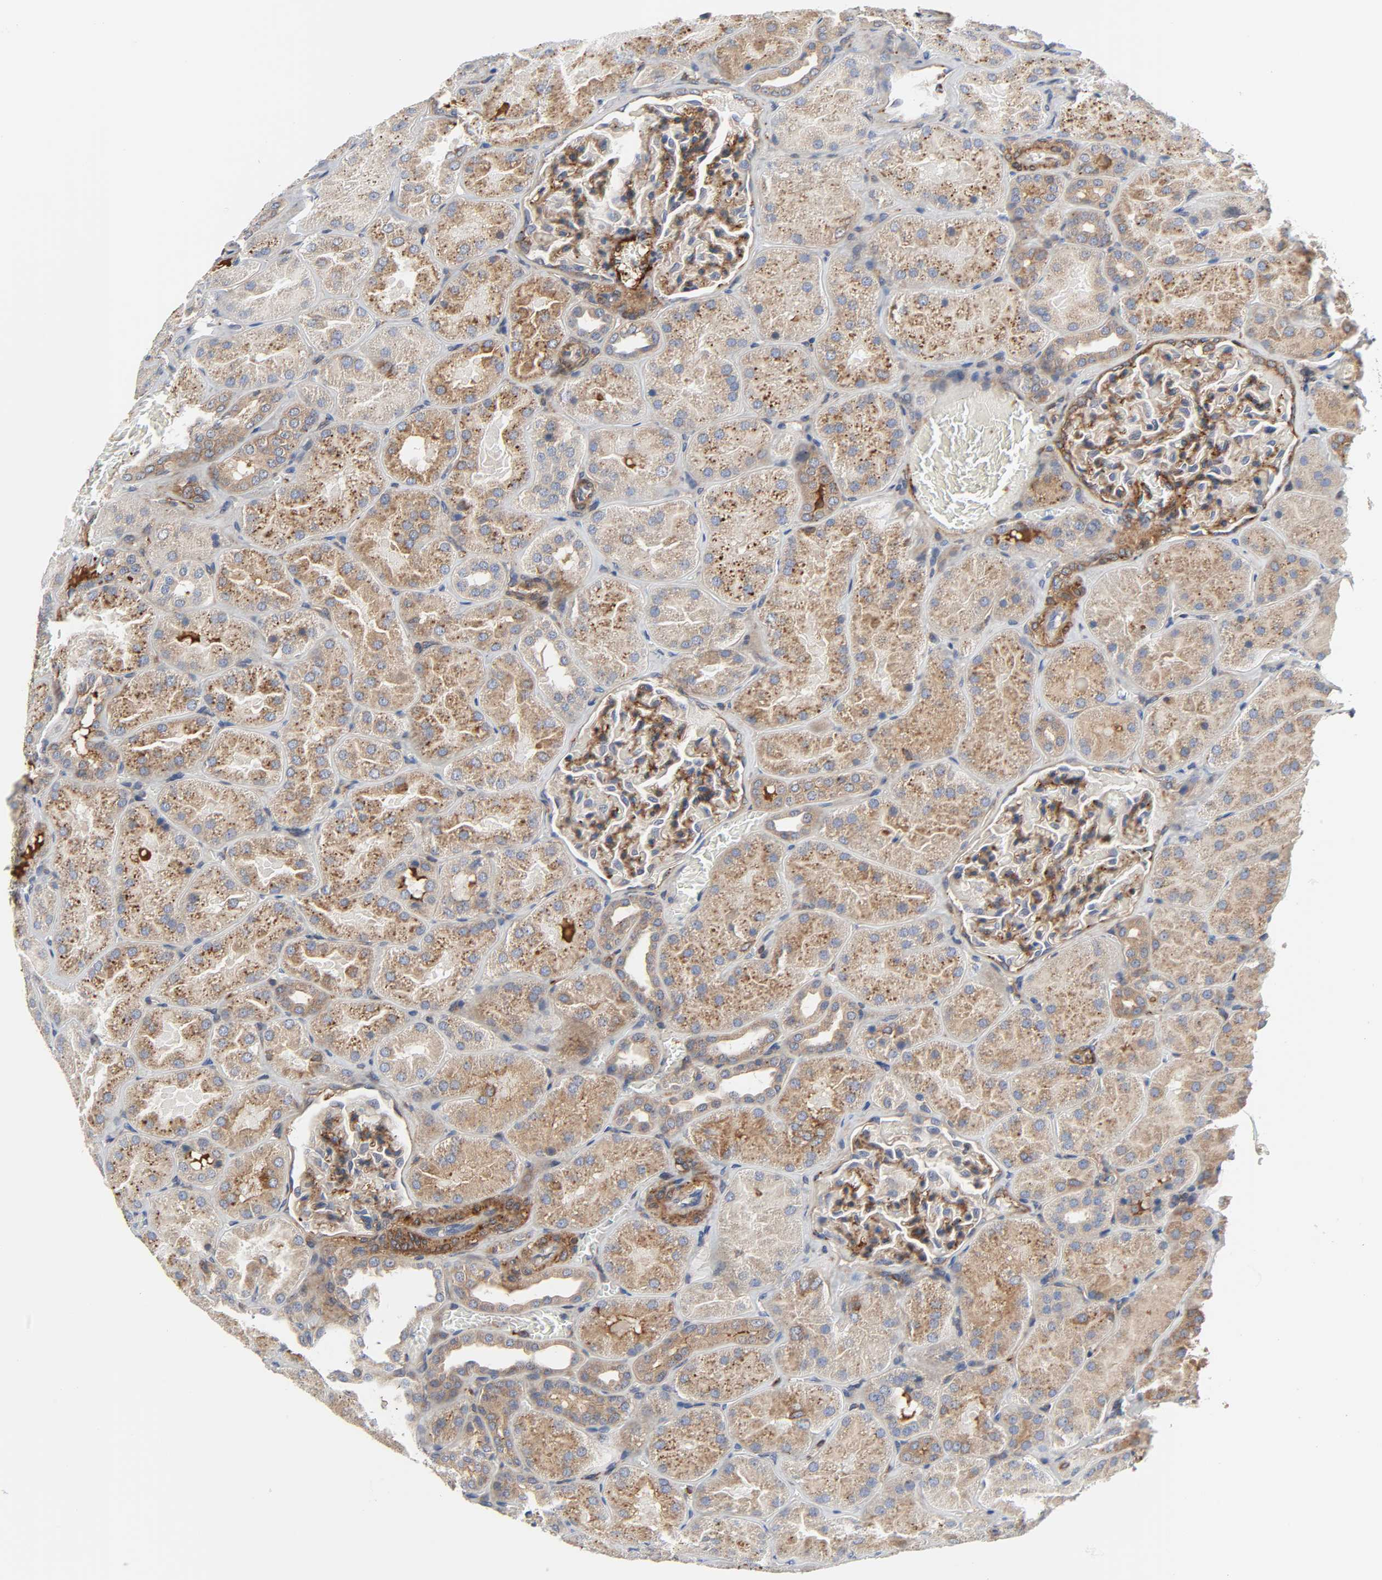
{"staining": {"intensity": "strong", "quantity": ">75%", "location": "cytoplasmic/membranous"}, "tissue": "kidney", "cell_type": "Cells in glomeruli", "image_type": "normal", "snomed": [{"axis": "morphology", "description": "Normal tissue, NOS"}, {"axis": "topography", "description": "Kidney"}], "caption": "Brown immunohistochemical staining in normal kidney reveals strong cytoplasmic/membranous expression in approximately >75% of cells in glomeruli. Nuclei are stained in blue.", "gene": "ARHGAP1", "patient": {"sex": "male", "age": 28}}